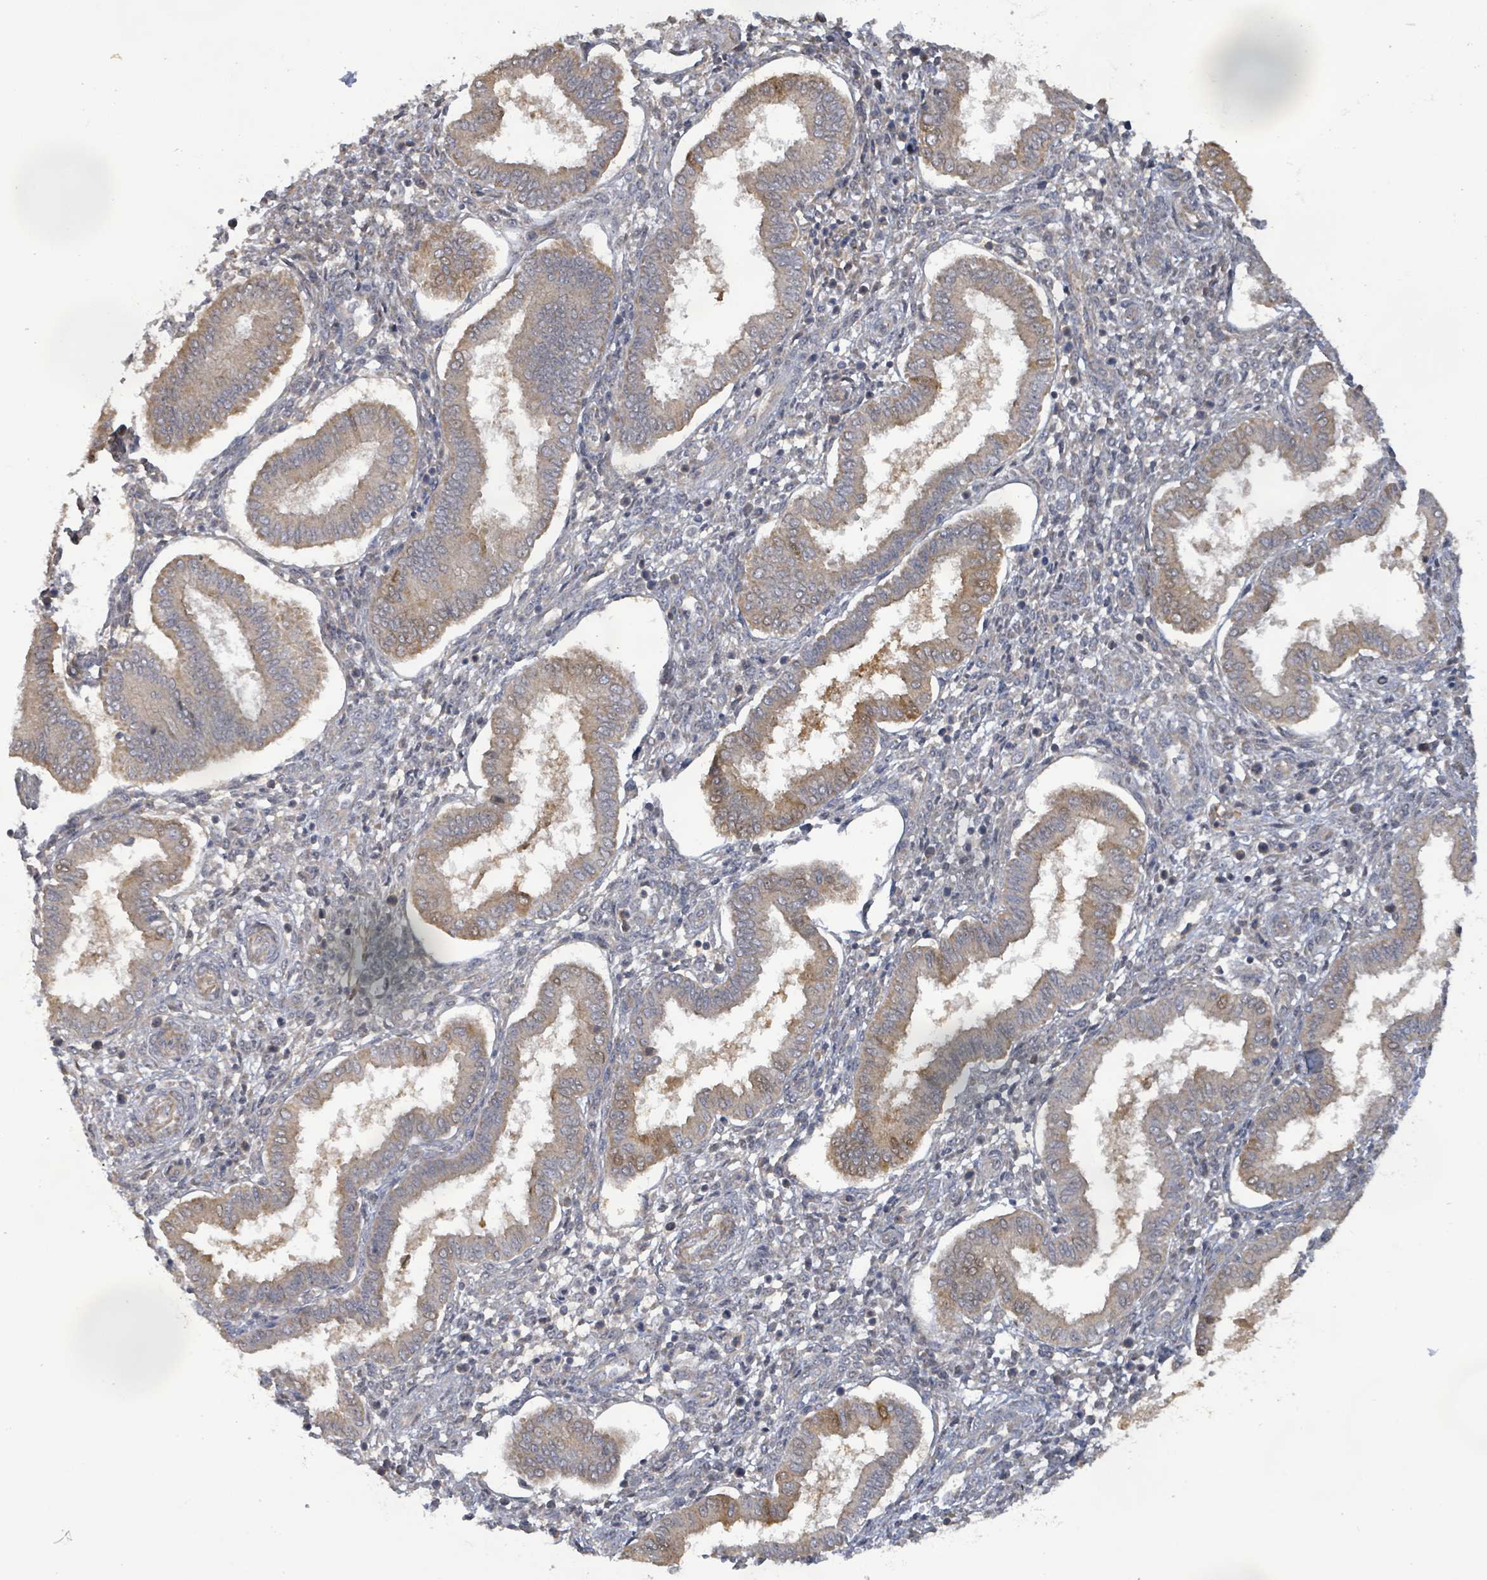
{"staining": {"intensity": "negative", "quantity": "none", "location": "none"}, "tissue": "endometrium", "cell_type": "Cells in endometrial stroma", "image_type": "normal", "snomed": [{"axis": "morphology", "description": "Normal tissue, NOS"}, {"axis": "topography", "description": "Endometrium"}], "caption": "Immunohistochemical staining of unremarkable human endometrium exhibits no significant expression in cells in endometrial stroma.", "gene": "KBTBD11", "patient": {"sex": "female", "age": 24}}